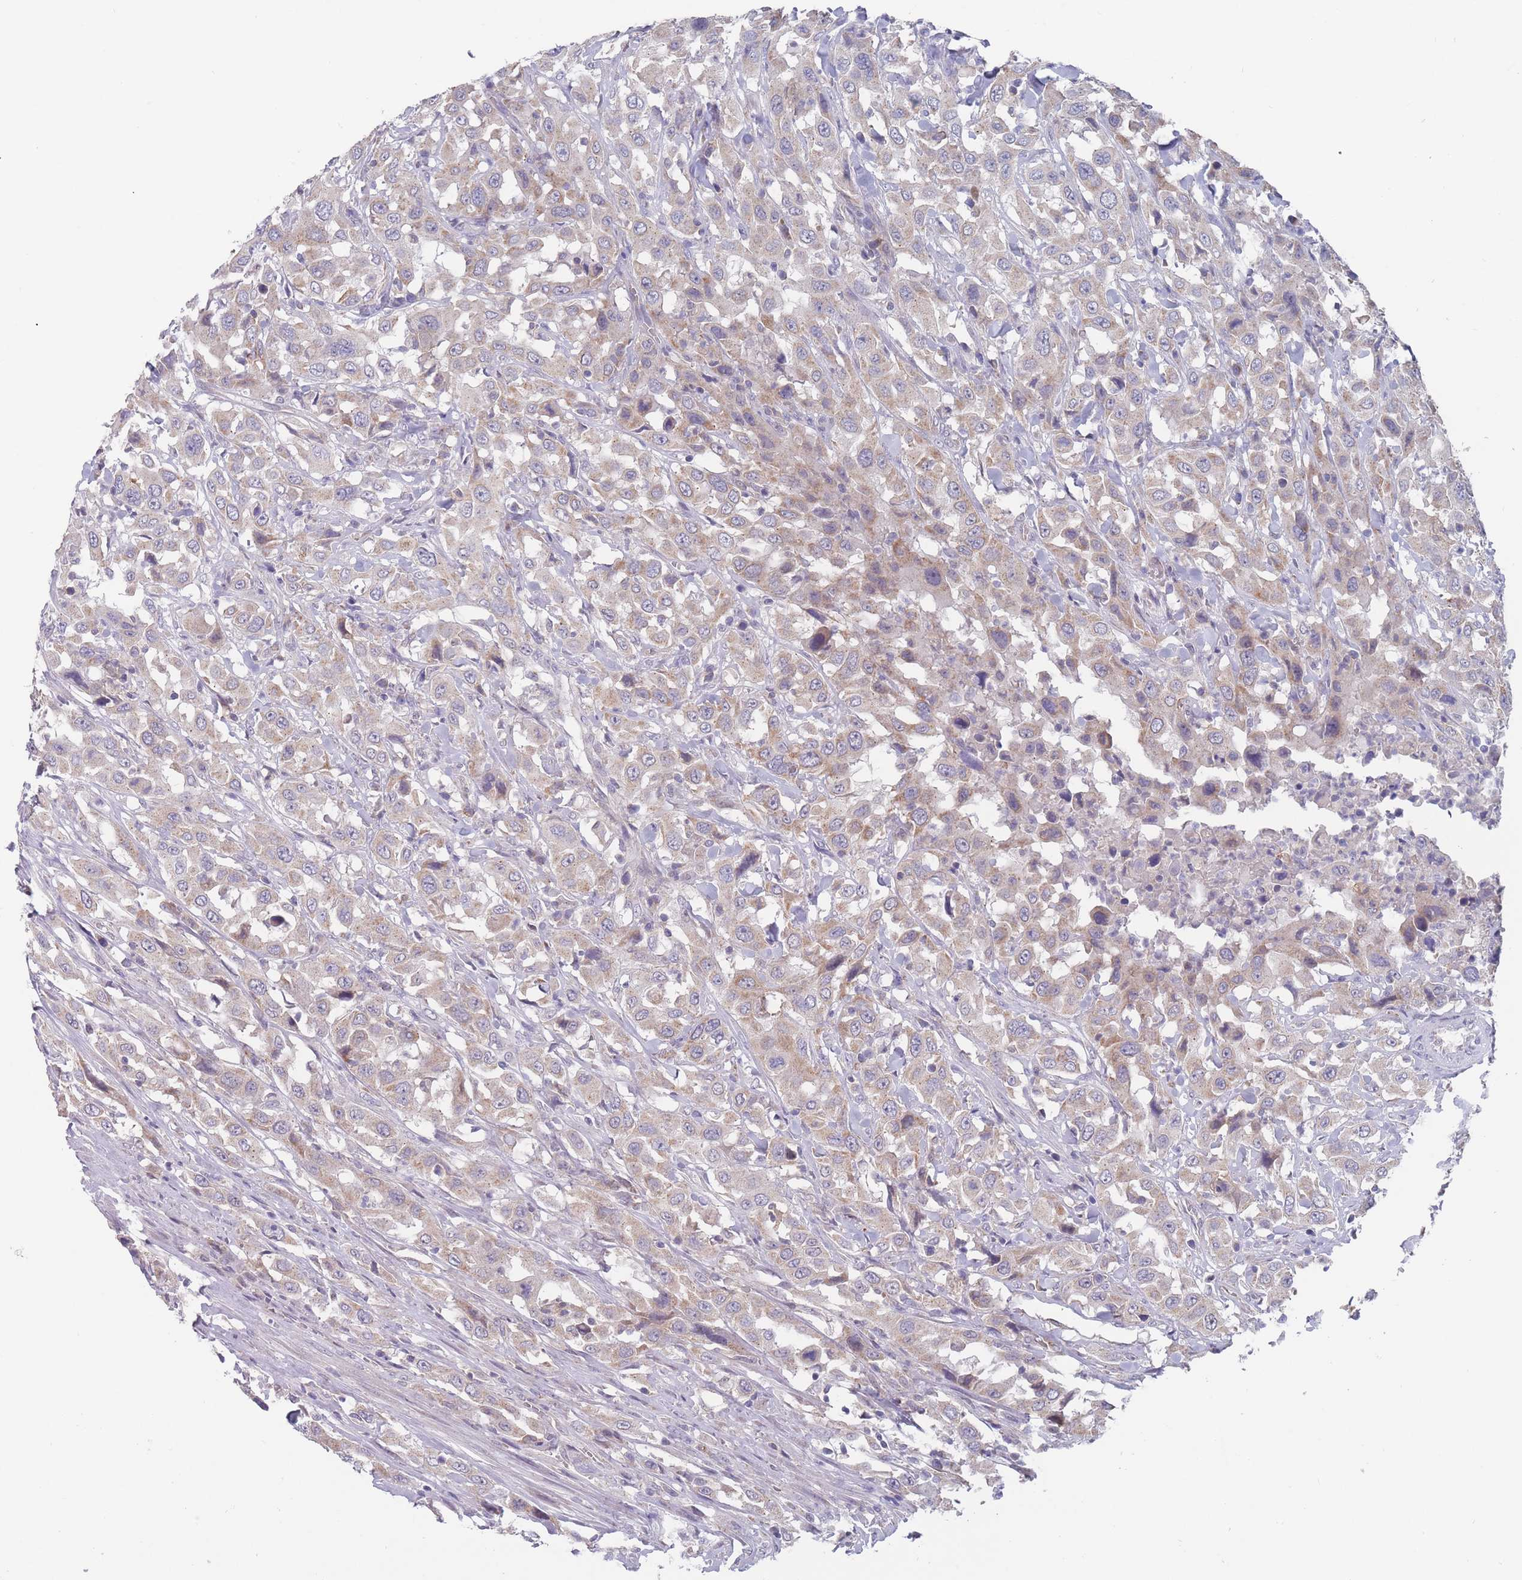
{"staining": {"intensity": "moderate", "quantity": "<25%", "location": "cytoplasmic/membranous"}, "tissue": "urothelial cancer", "cell_type": "Tumor cells", "image_type": "cancer", "snomed": [{"axis": "morphology", "description": "Urothelial carcinoma, High grade"}, {"axis": "topography", "description": "Urinary bladder"}], "caption": "There is low levels of moderate cytoplasmic/membranous staining in tumor cells of urothelial cancer, as demonstrated by immunohistochemical staining (brown color).", "gene": "PEX7", "patient": {"sex": "male", "age": 61}}